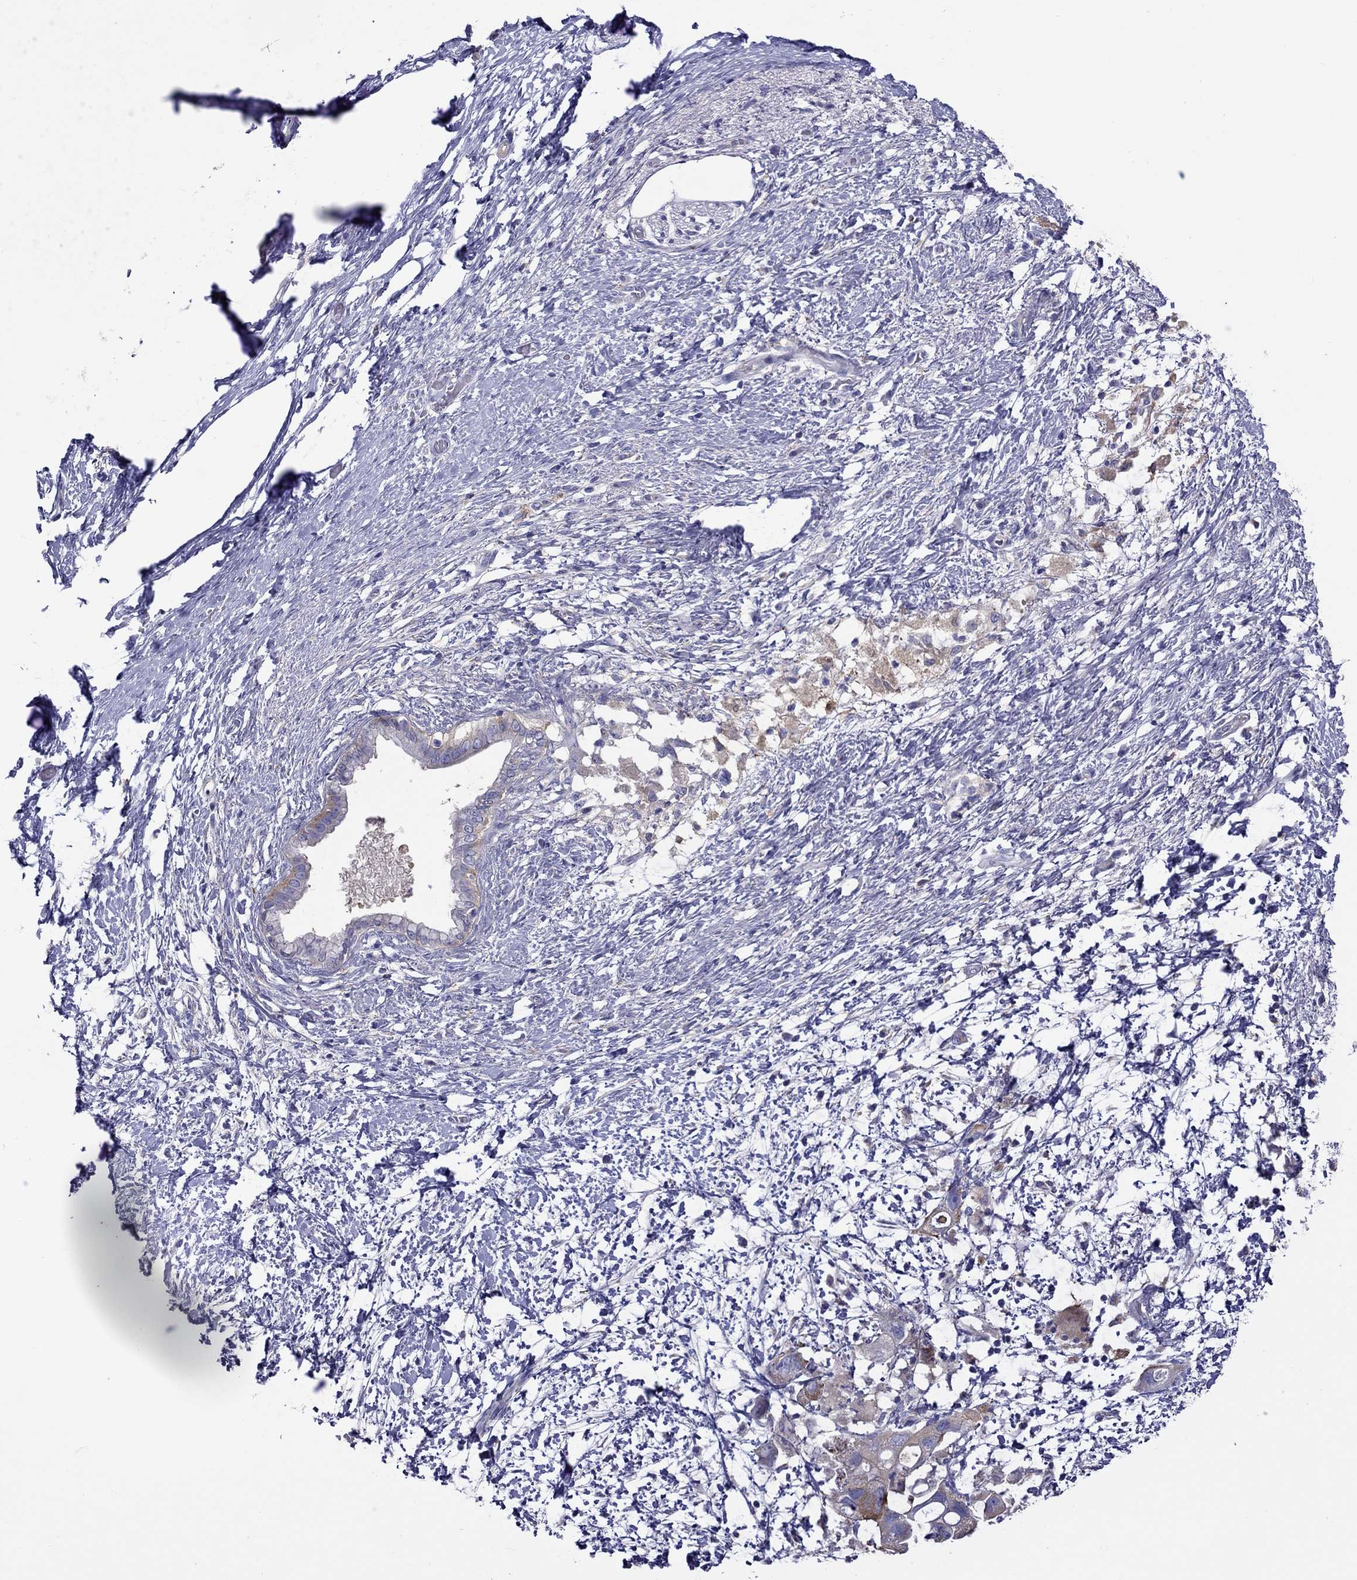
{"staining": {"intensity": "moderate", "quantity": "25%-75%", "location": "cytoplasmic/membranous"}, "tissue": "pancreatic cancer", "cell_type": "Tumor cells", "image_type": "cancer", "snomed": [{"axis": "morphology", "description": "Adenocarcinoma, NOS"}, {"axis": "topography", "description": "Pancreas"}], "caption": "Protein staining by IHC shows moderate cytoplasmic/membranous expression in about 25%-75% of tumor cells in pancreatic cancer (adenocarcinoma).", "gene": "ALOX15B", "patient": {"sex": "female", "age": 72}}